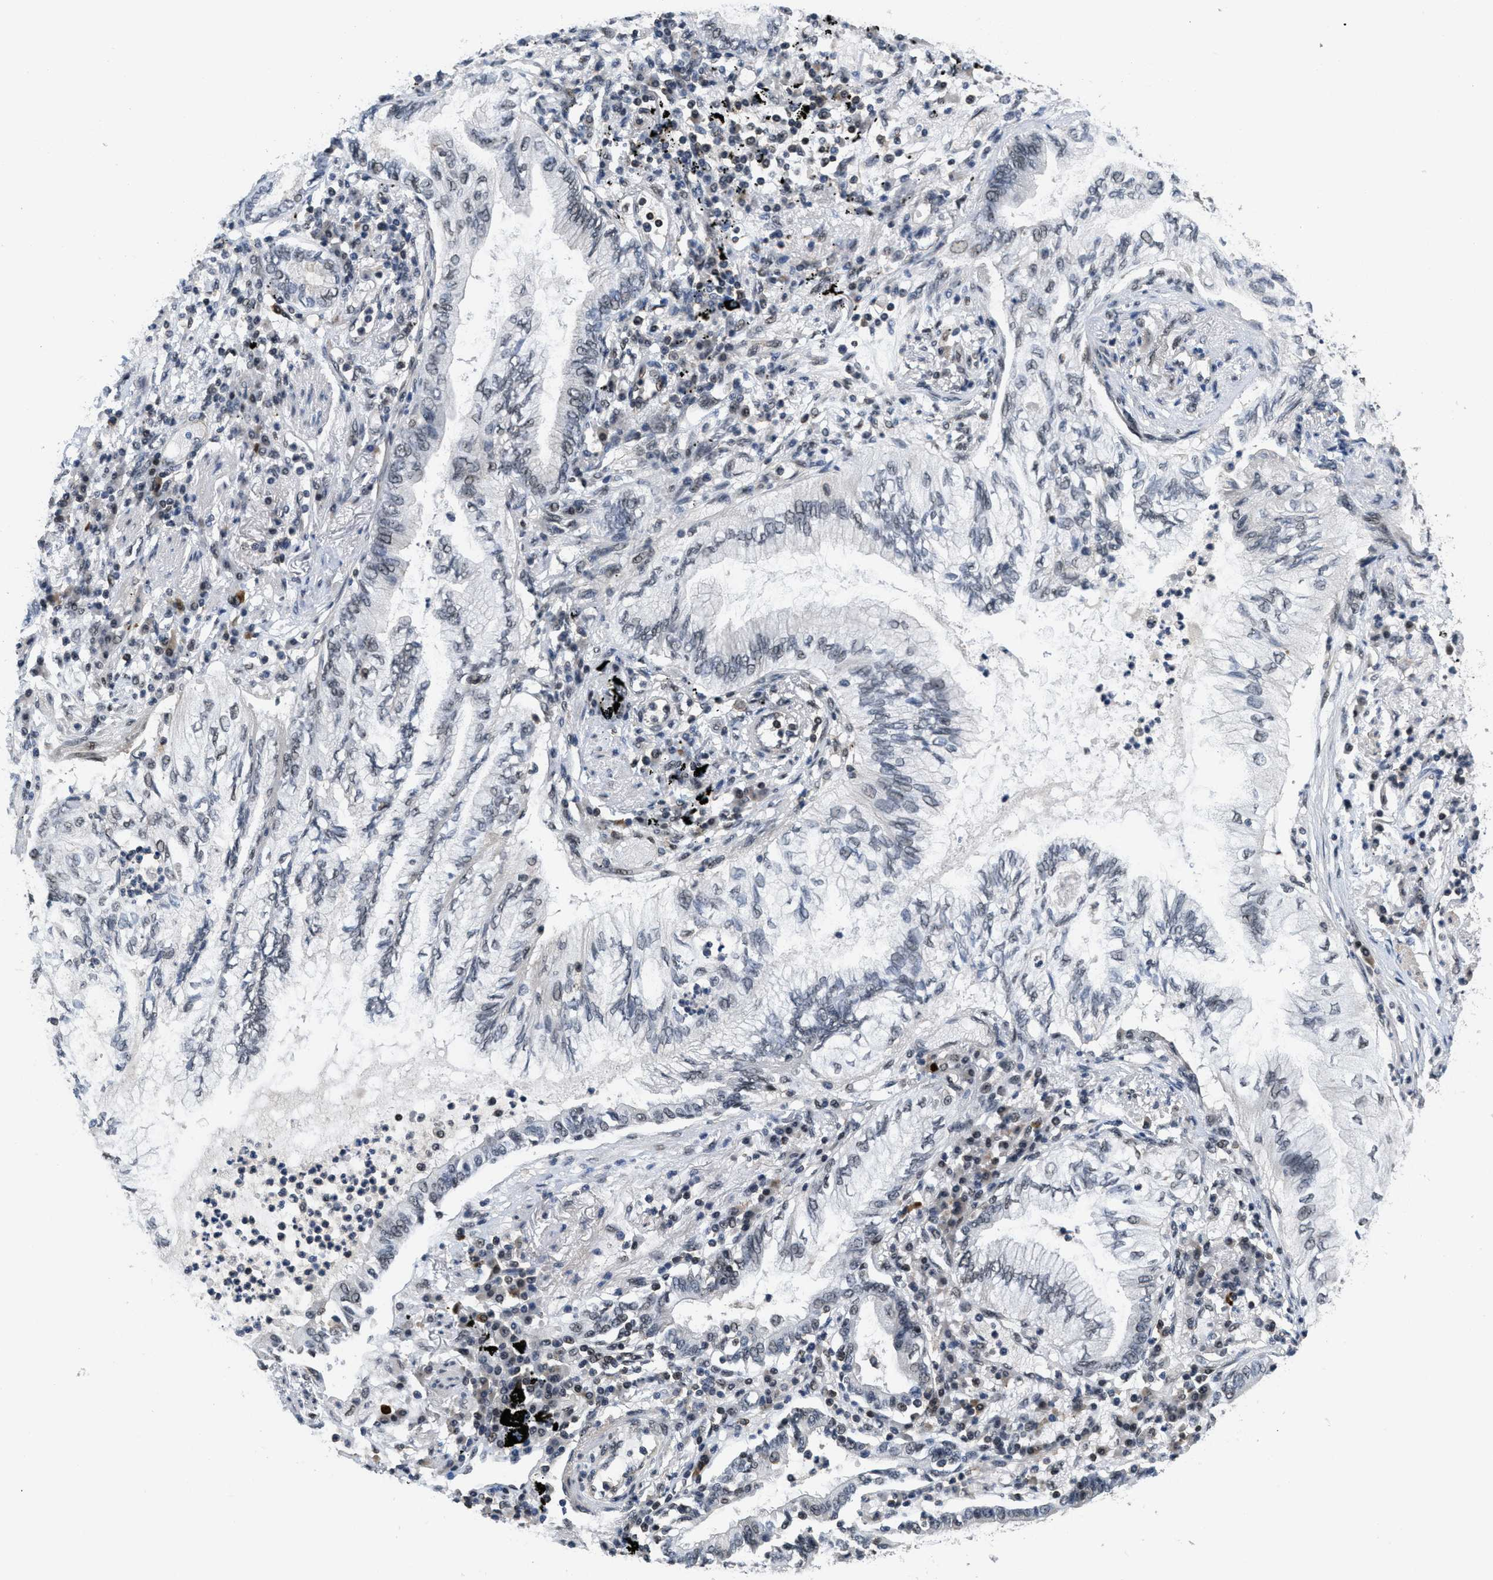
{"staining": {"intensity": "negative", "quantity": "none", "location": "none"}, "tissue": "lung cancer", "cell_type": "Tumor cells", "image_type": "cancer", "snomed": [{"axis": "morphology", "description": "Normal tissue, NOS"}, {"axis": "morphology", "description": "Adenocarcinoma, NOS"}, {"axis": "topography", "description": "Bronchus"}, {"axis": "topography", "description": "Lung"}], "caption": "Immunohistochemistry (IHC) histopathology image of neoplastic tissue: adenocarcinoma (lung) stained with DAB shows no significant protein positivity in tumor cells. The staining is performed using DAB brown chromogen with nuclei counter-stained in using hematoxylin.", "gene": "CUL4B", "patient": {"sex": "female", "age": 70}}